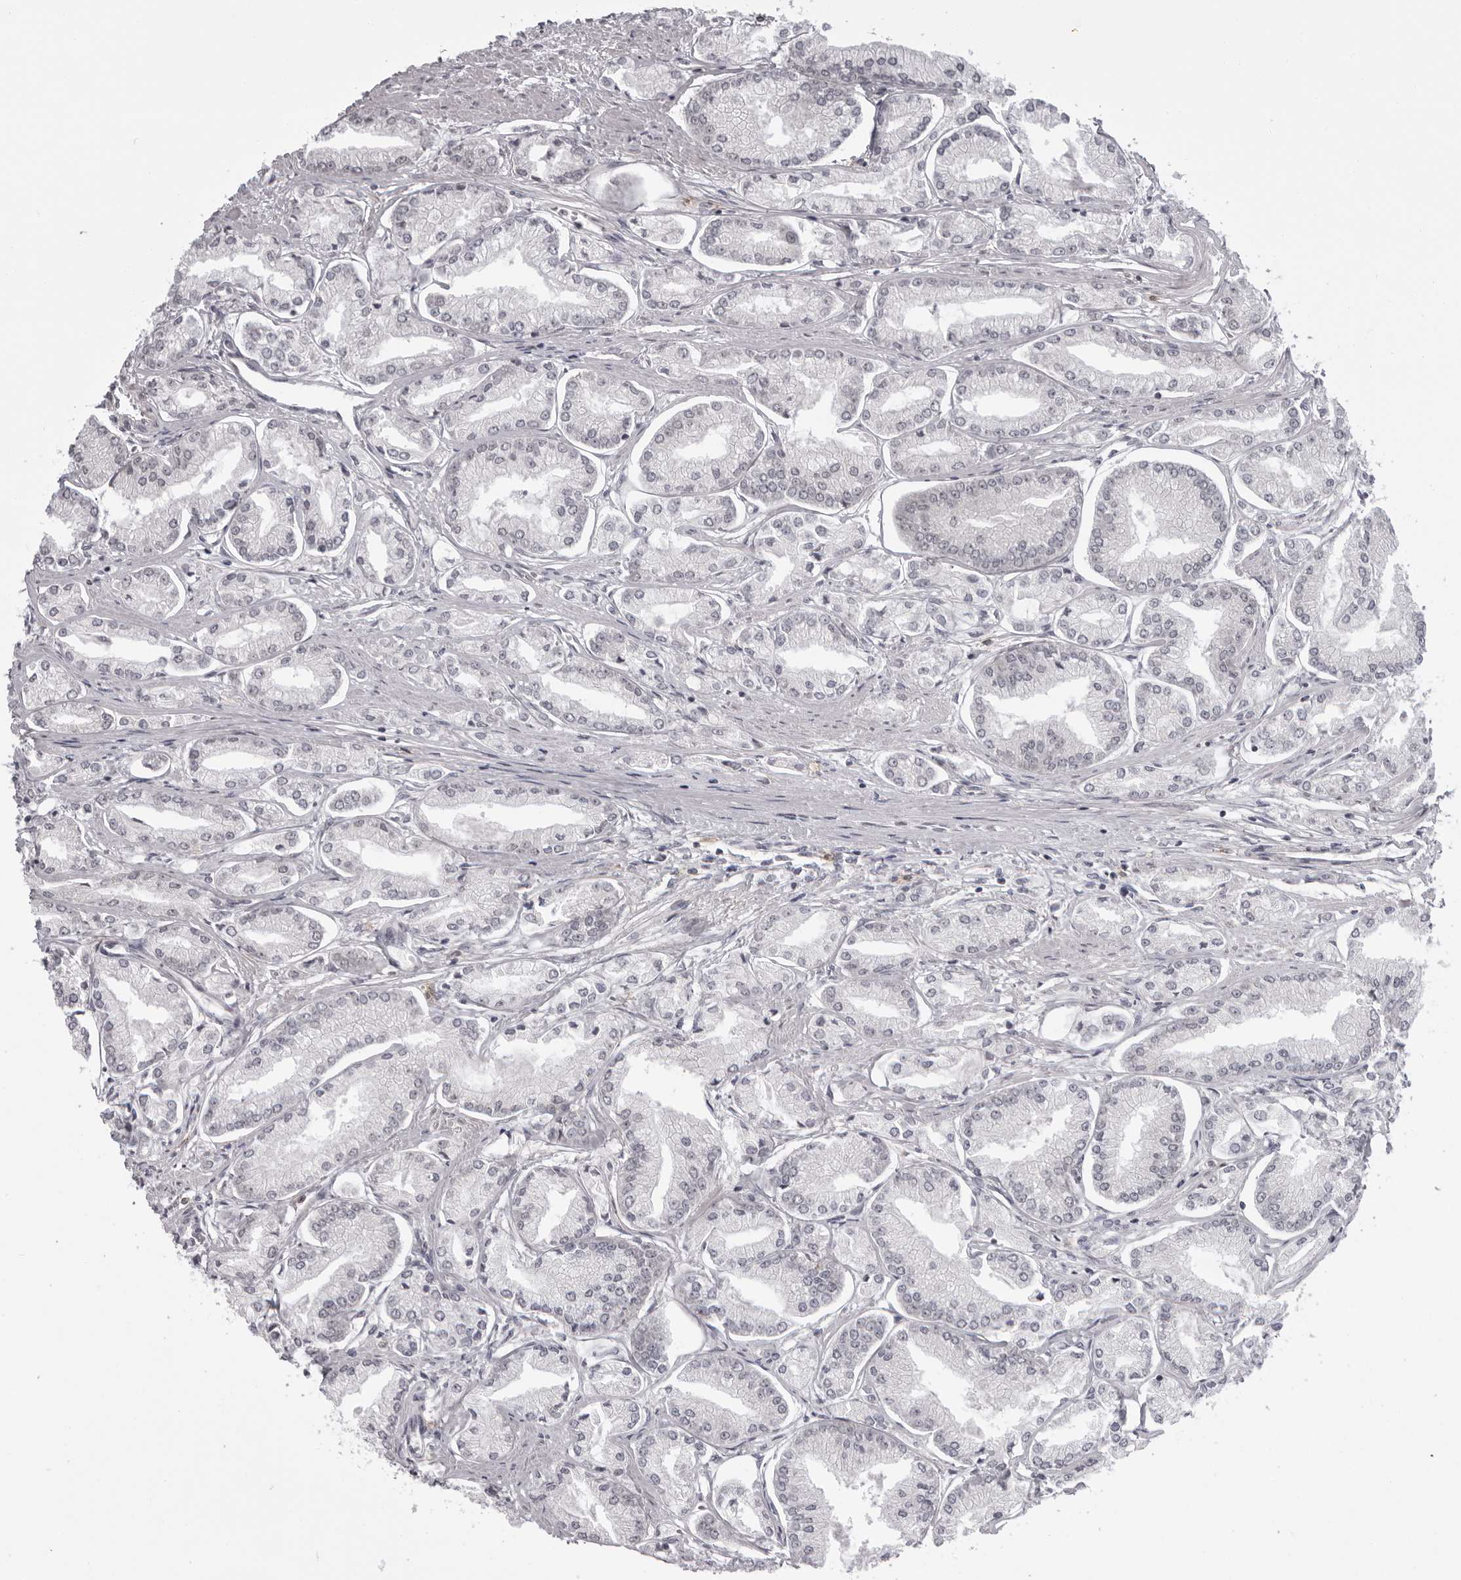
{"staining": {"intensity": "negative", "quantity": "none", "location": "none"}, "tissue": "prostate cancer", "cell_type": "Tumor cells", "image_type": "cancer", "snomed": [{"axis": "morphology", "description": "Adenocarcinoma, Low grade"}, {"axis": "topography", "description": "Prostate"}], "caption": "IHC image of neoplastic tissue: prostate cancer stained with DAB exhibits no significant protein positivity in tumor cells.", "gene": "GCSAML", "patient": {"sex": "male", "age": 52}}